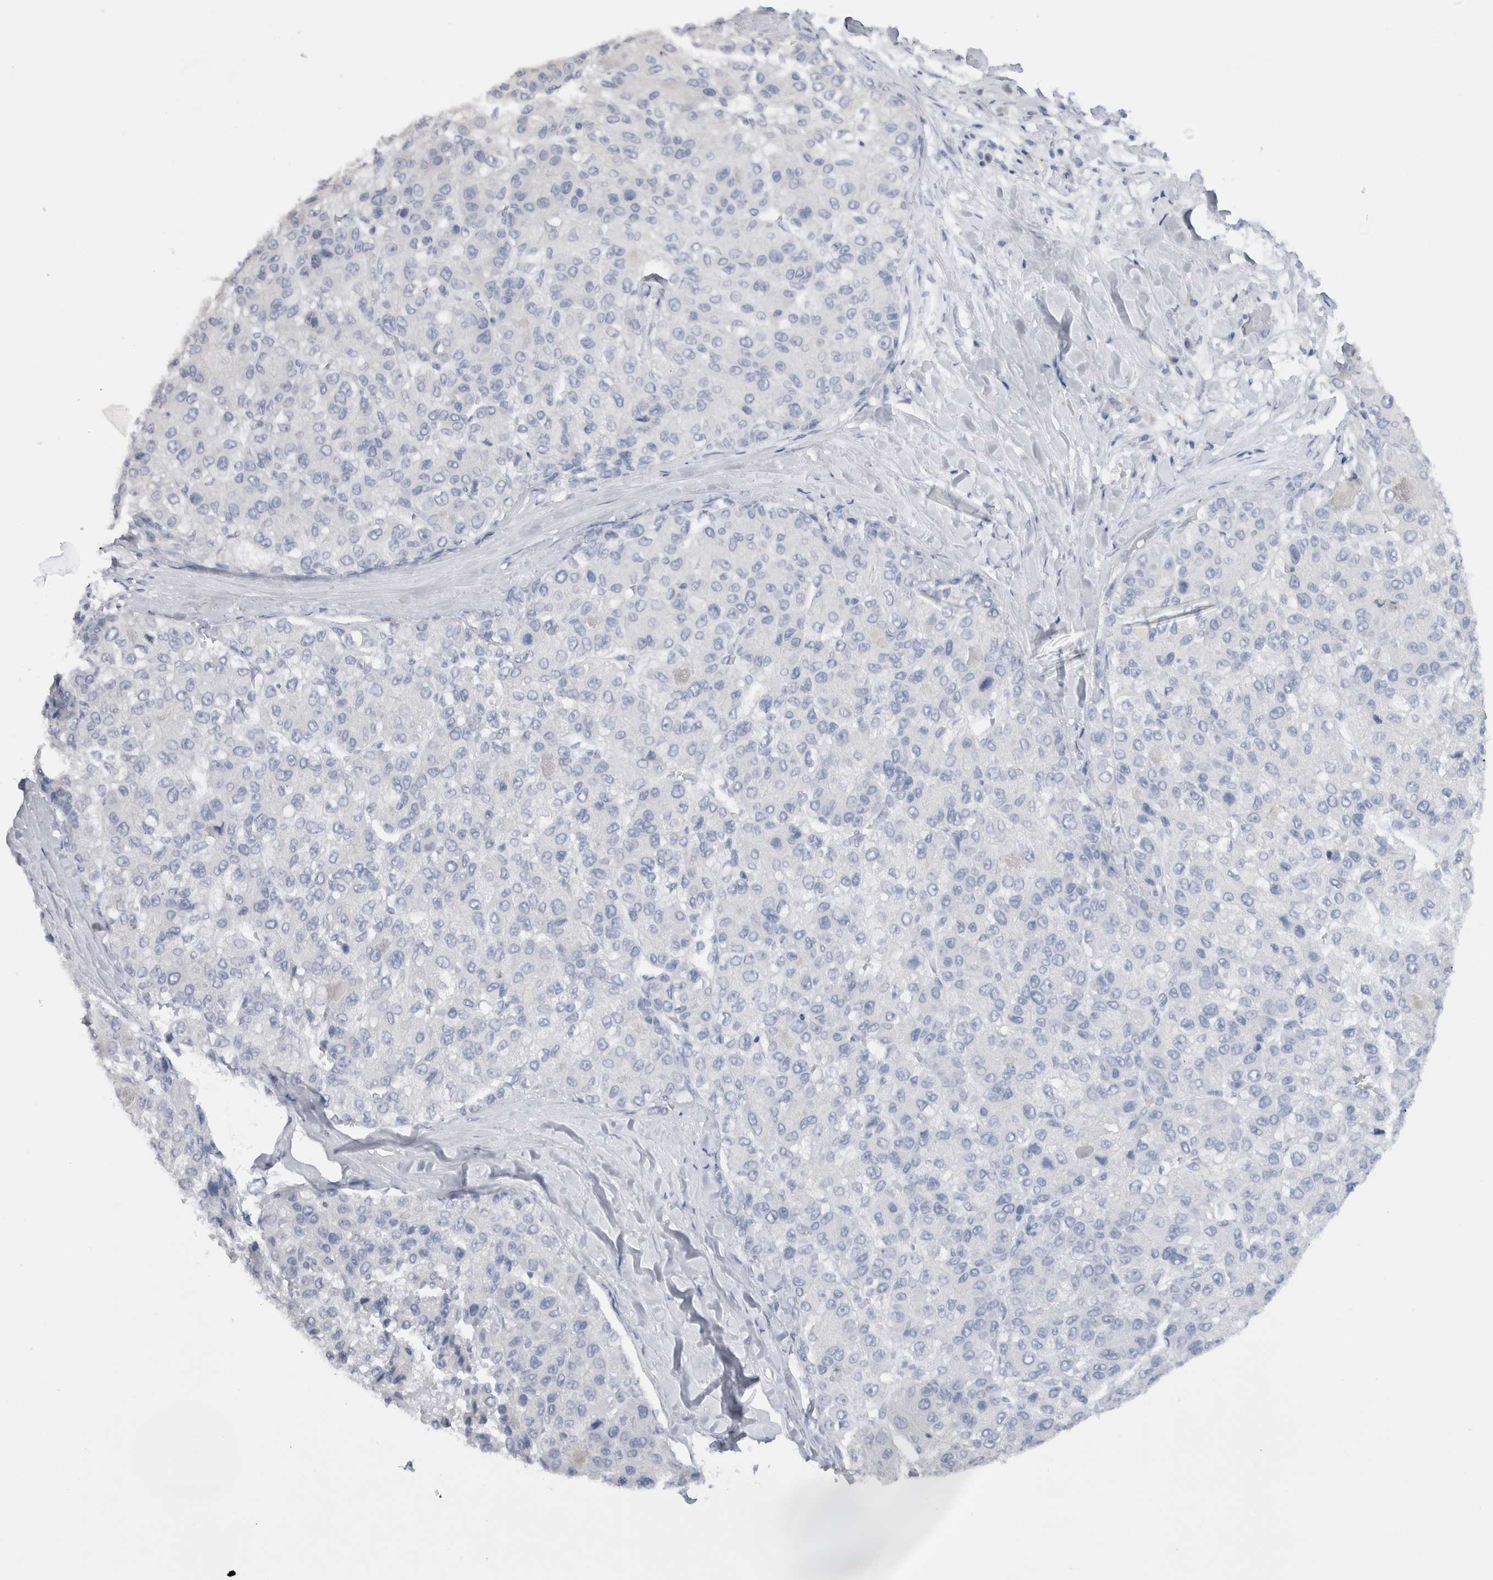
{"staining": {"intensity": "negative", "quantity": "none", "location": "none"}, "tissue": "liver cancer", "cell_type": "Tumor cells", "image_type": "cancer", "snomed": [{"axis": "morphology", "description": "Carcinoma, Hepatocellular, NOS"}, {"axis": "topography", "description": "Liver"}], "caption": "There is no significant positivity in tumor cells of liver cancer (hepatocellular carcinoma).", "gene": "LAMP3", "patient": {"sex": "male", "age": 80}}